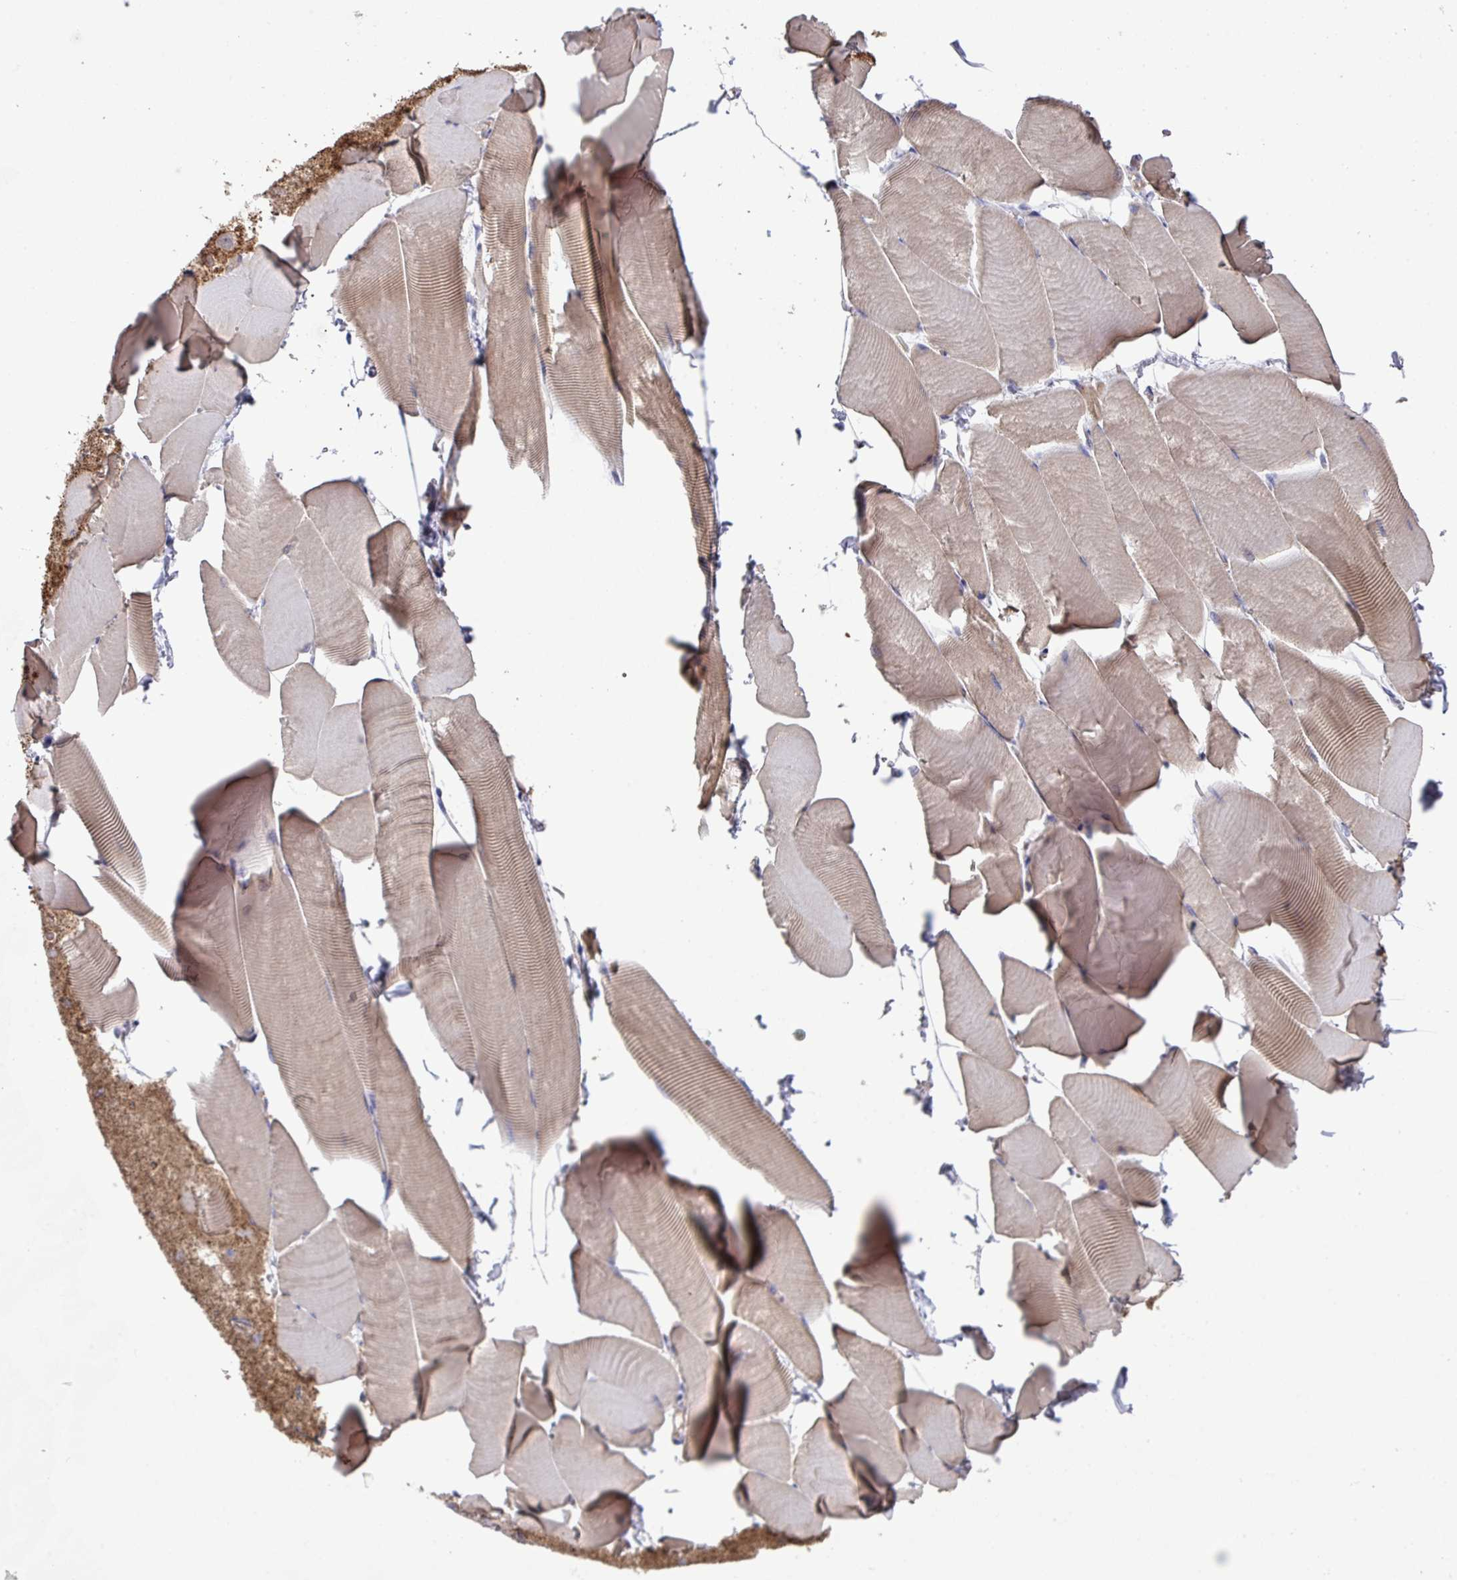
{"staining": {"intensity": "moderate", "quantity": "25%-75%", "location": "cytoplasmic/membranous"}, "tissue": "skeletal muscle", "cell_type": "Myocytes", "image_type": "normal", "snomed": [{"axis": "morphology", "description": "Normal tissue, NOS"}, {"axis": "topography", "description": "Skeletal muscle"}], "caption": "Benign skeletal muscle displays moderate cytoplasmic/membranous positivity in approximately 25%-75% of myocytes.", "gene": "PRR5", "patient": {"sex": "male", "age": 25}}